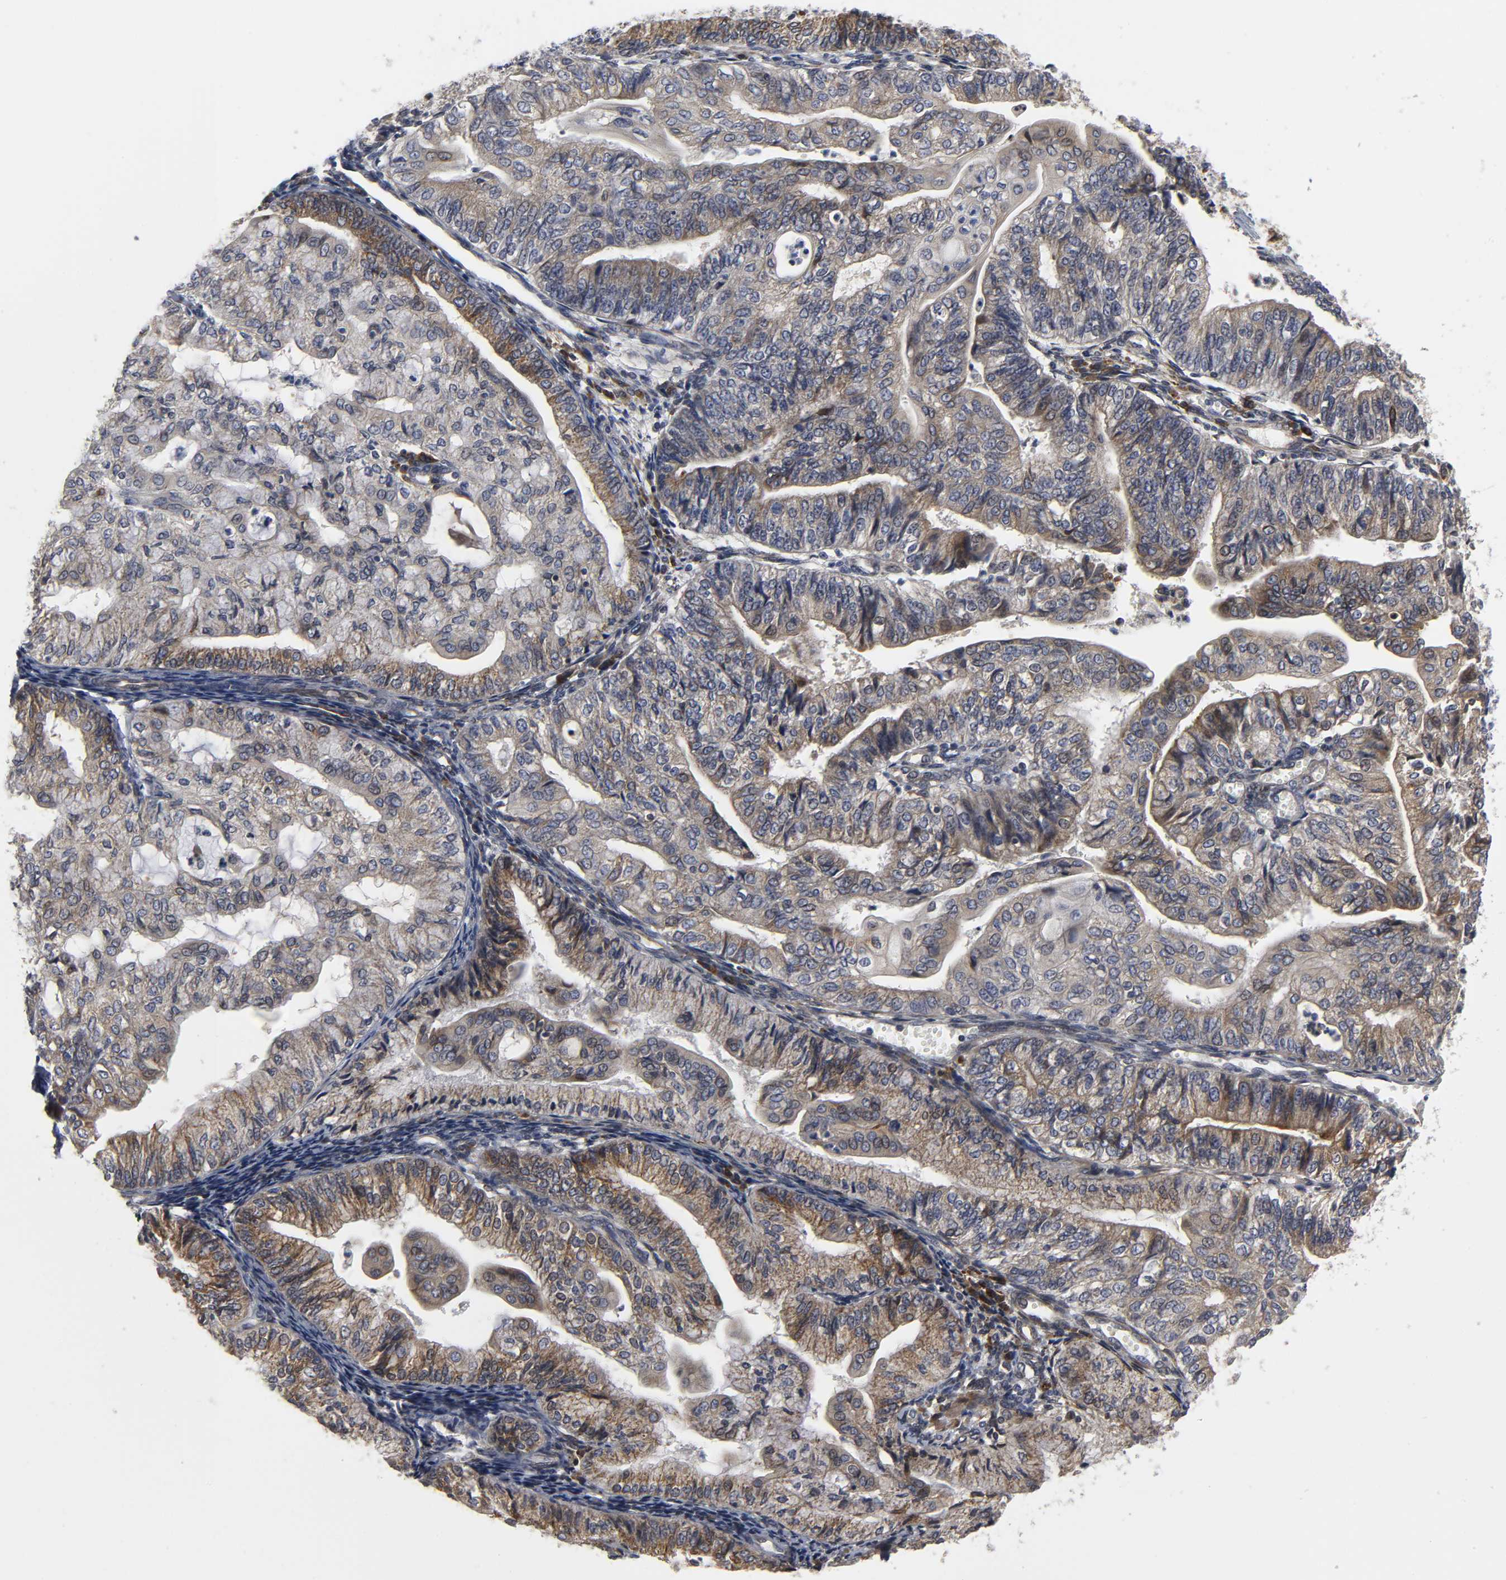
{"staining": {"intensity": "moderate", "quantity": "25%-75%", "location": "cytoplasmic/membranous"}, "tissue": "endometrial cancer", "cell_type": "Tumor cells", "image_type": "cancer", "snomed": [{"axis": "morphology", "description": "Adenocarcinoma, NOS"}, {"axis": "topography", "description": "Endometrium"}], "caption": "A brown stain labels moderate cytoplasmic/membranous positivity of a protein in human endometrial cancer (adenocarcinoma) tumor cells.", "gene": "ASB6", "patient": {"sex": "female", "age": 59}}